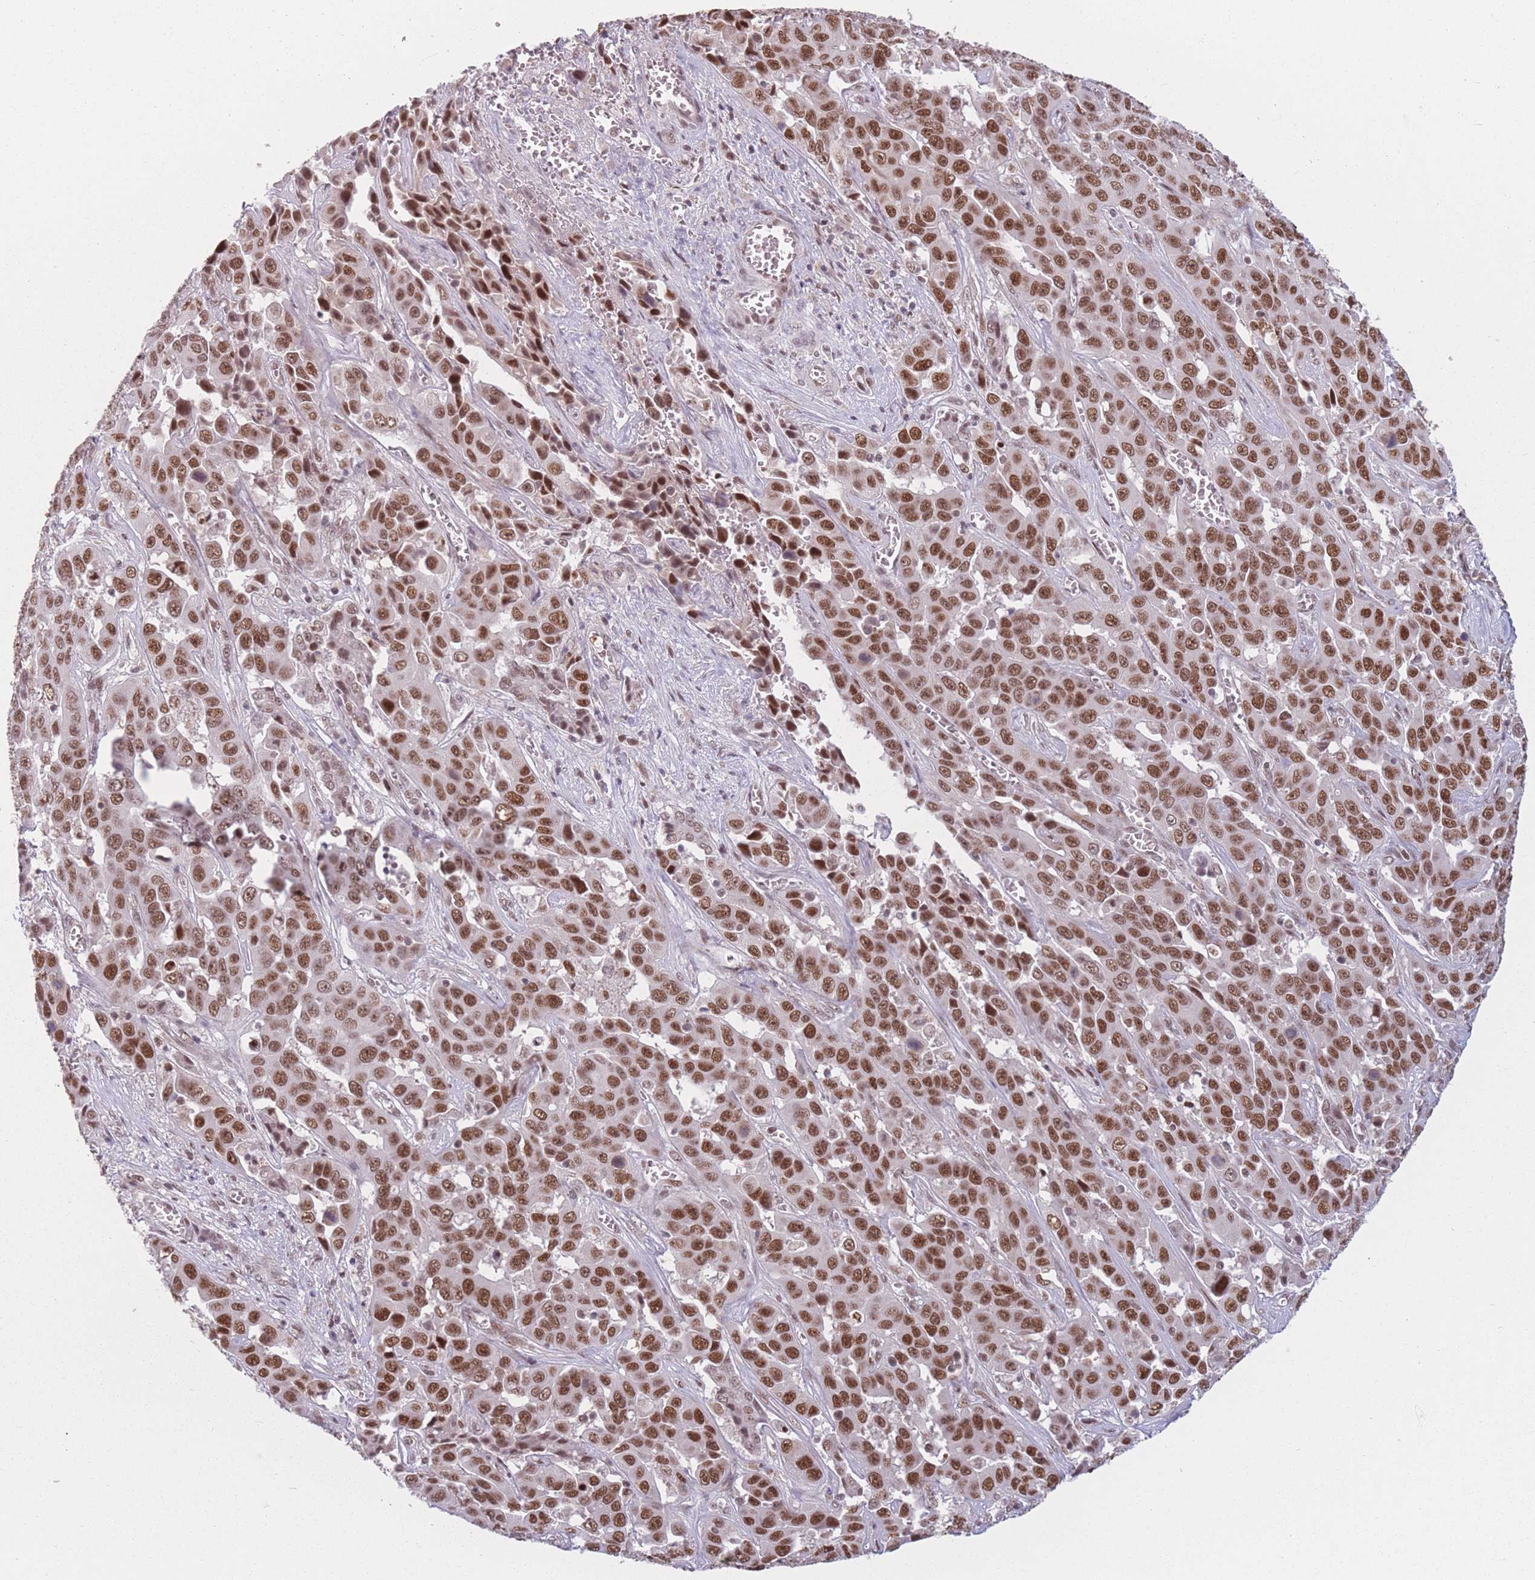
{"staining": {"intensity": "strong", "quantity": ">75%", "location": "nuclear"}, "tissue": "liver cancer", "cell_type": "Tumor cells", "image_type": "cancer", "snomed": [{"axis": "morphology", "description": "Cholangiocarcinoma"}, {"axis": "topography", "description": "Liver"}], "caption": "A high amount of strong nuclear positivity is seen in about >75% of tumor cells in cholangiocarcinoma (liver) tissue.", "gene": "SUPT6H", "patient": {"sex": "female", "age": 52}}